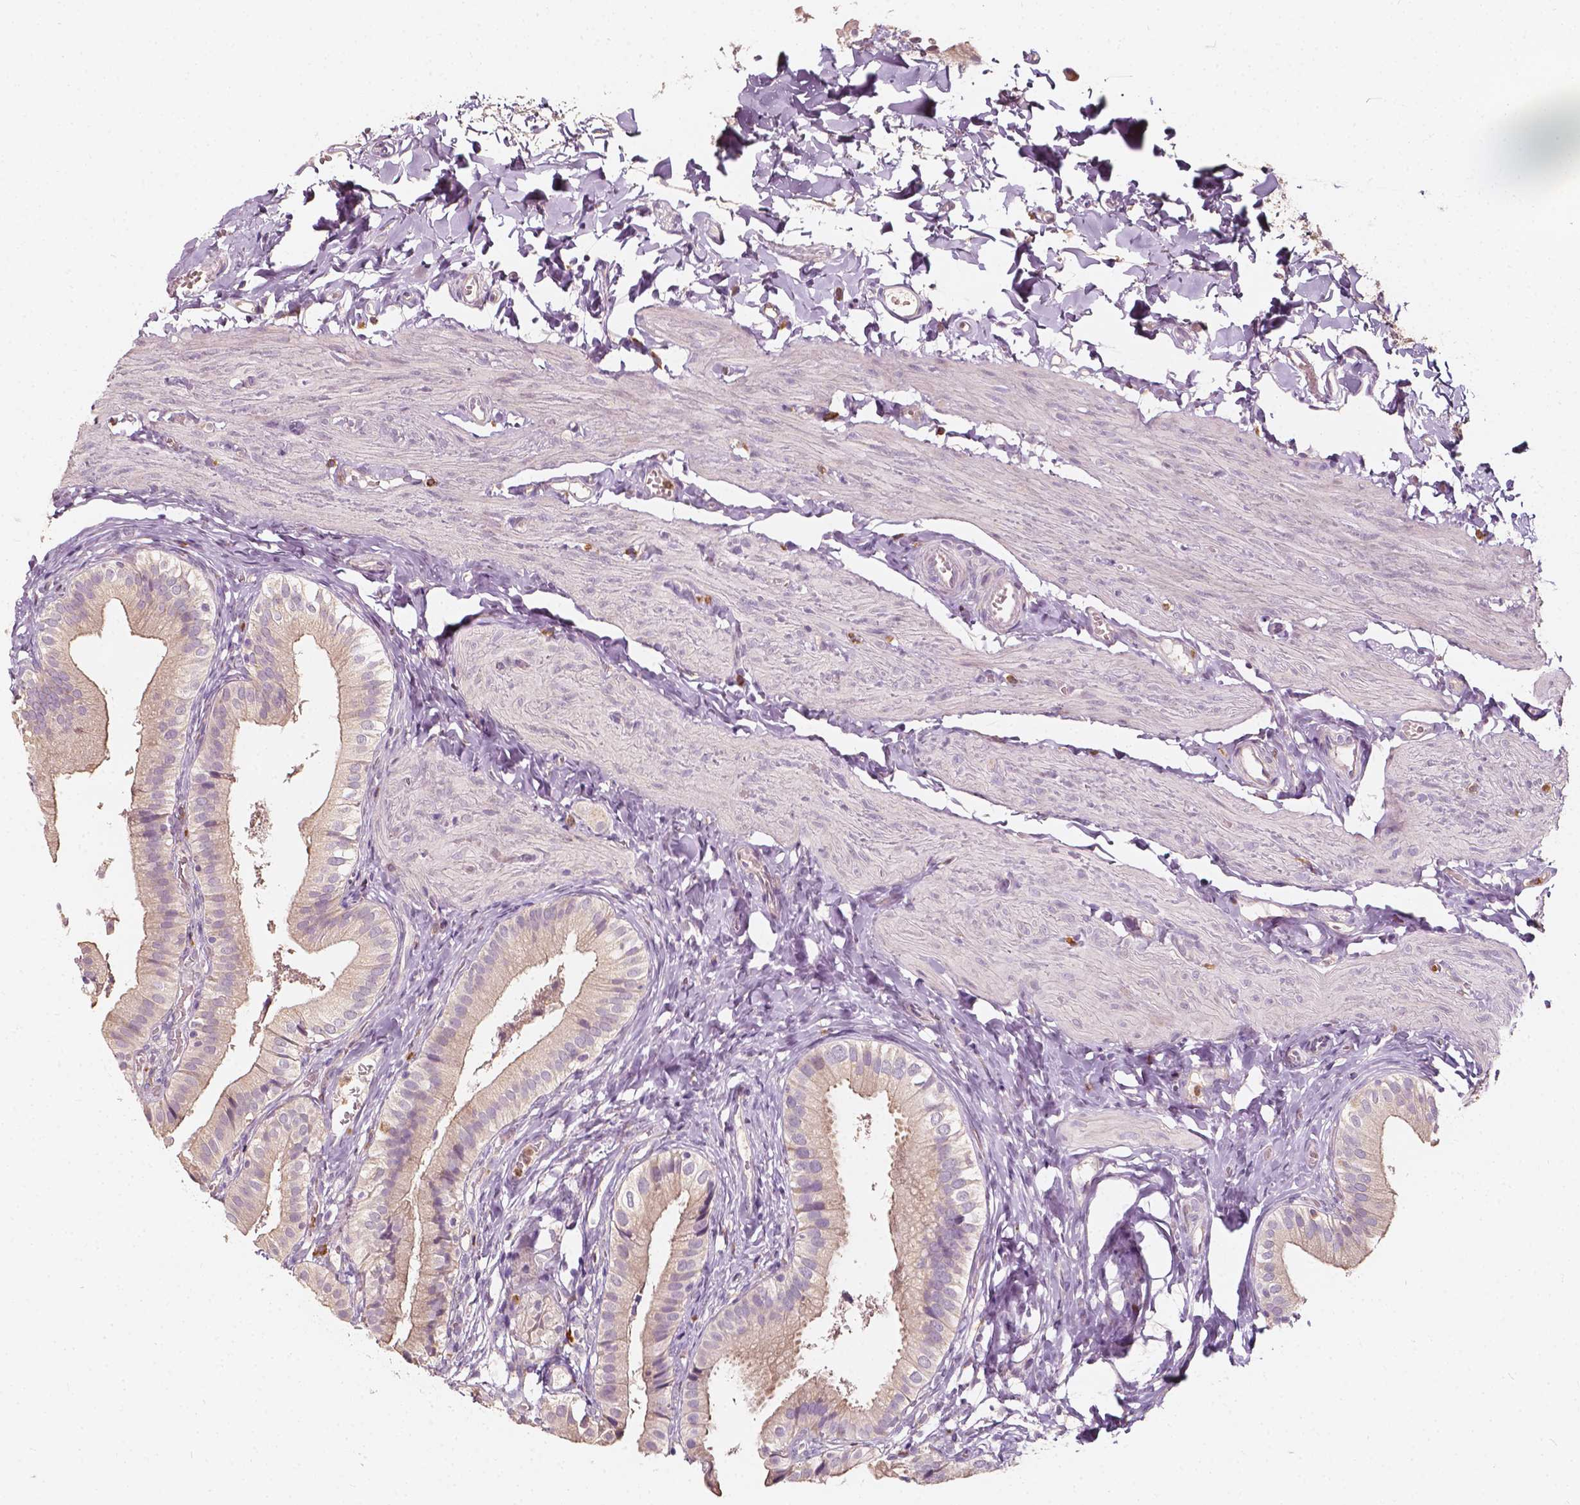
{"staining": {"intensity": "weak", "quantity": "25%-75%", "location": "cytoplasmic/membranous"}, "tissue": "gallbladder", "cell_type": "Glandular cells", "image_type": "normal", "snomed": [{"axis": "morphology", "description": "Normal tissue, NOS"}, {"axis": "topography", "description": "Gallbladder"}], "caption": "High-power microscopy captured an IHC micrograph of benign gallbladder, revealing weak cytoplasmic/membranous expression in approximately 25%-75% of glandular cells. (Brightfield microscopy of DAB IHC at high magnification).", "gene": "NPC1L1", "patient": {"sex": "female", "age": 47}}